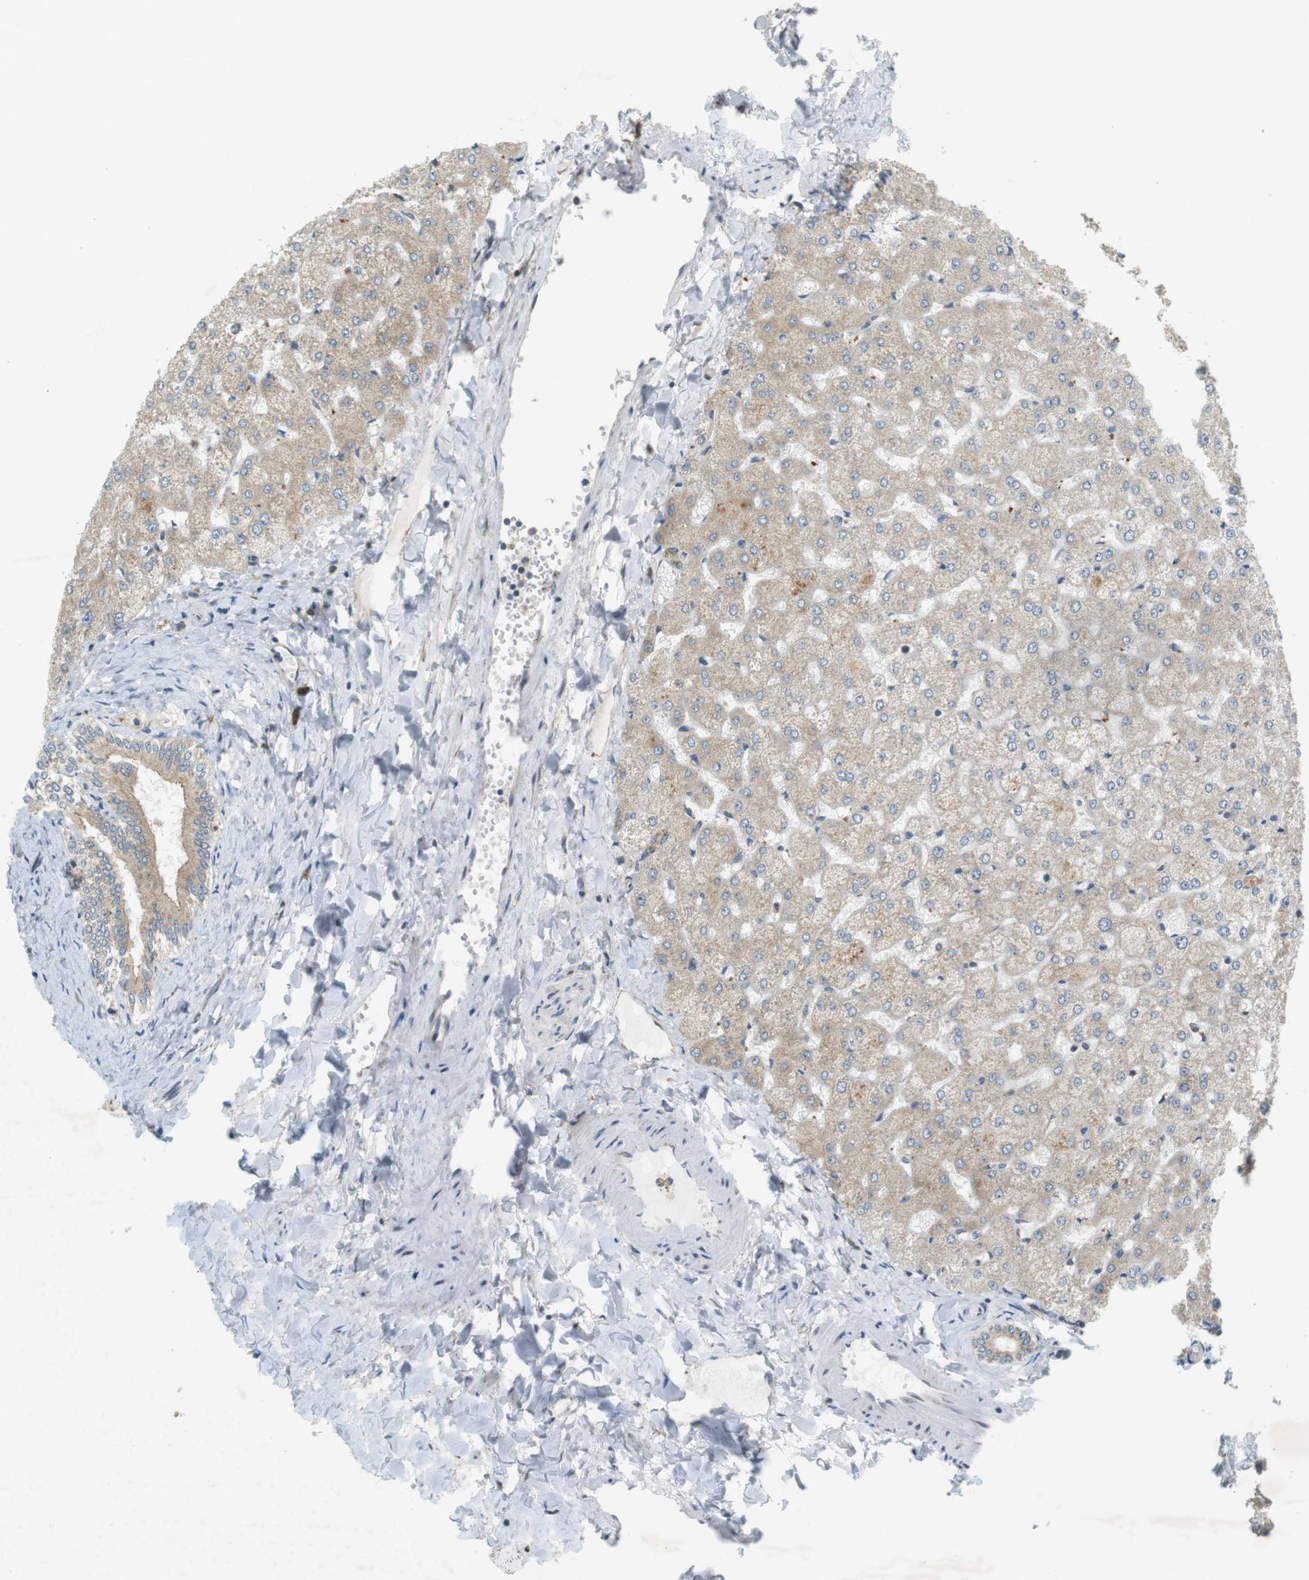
{"staining": {"intensity": "weak", "quantity": ">75%", "location": "cytoplasmic/membranous"}, "tissue": "liver", "cell_type": "Cholangiocytes", "image_type": "normal", "snomed": [{"axis": "morphology", "description": "Normal tissue, NOS"}, {"axis": "topography", "description": "Liver"}], "caption": "A low amount of weak cytoplasmic/membranous positivity is seen in approximately >75% of cholangiocytes in unremarkable liver. The staining is performed using DAB (3,3'-diaminobenzidine) brown chromogen to label protein expression. The nuclei are counter-stained blue using hematoxylin.", "gene": "SLC41A1", "patient": {"sex": "female", "age": 32}}